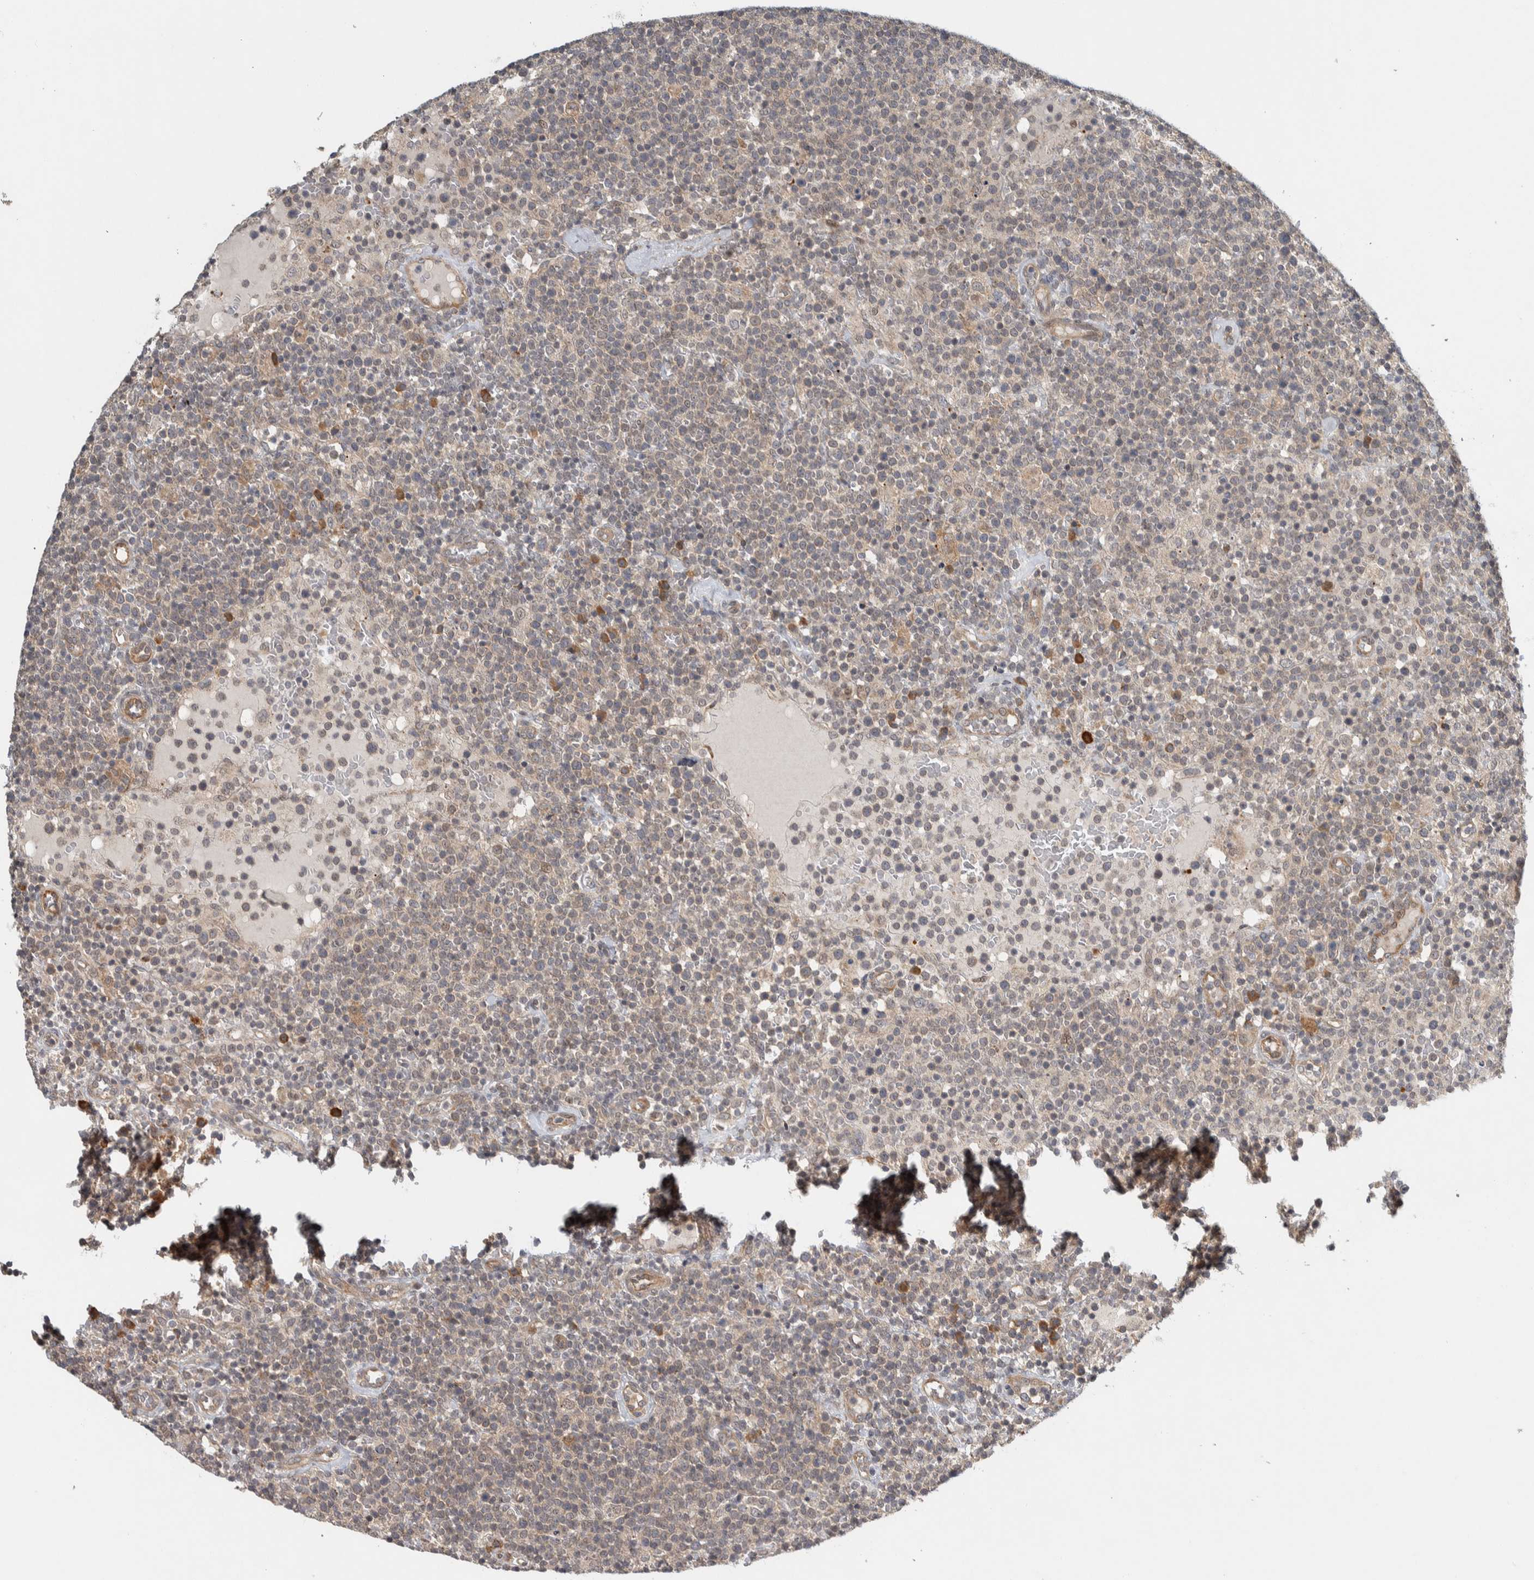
{"staining": {"intensity": "weak", "quantity": "<25%", "location": "cytoplasmic/membranous"}, "tissue": "lymphoma", "cell_type": "Tumor cells", "image_type": "cancer", "snomed": [{"axis": "morphology", "description": "Malignant lymphoma, non-Hodgkin's type, High grade"}, {"axis": "topography", "description": "Lymph node"}], "caption": "IHC of human lymphoma demonstrates no expression in tumor cells.", "gene": "TBC1D31", "patient": {"sex": "male", "age": 61}}